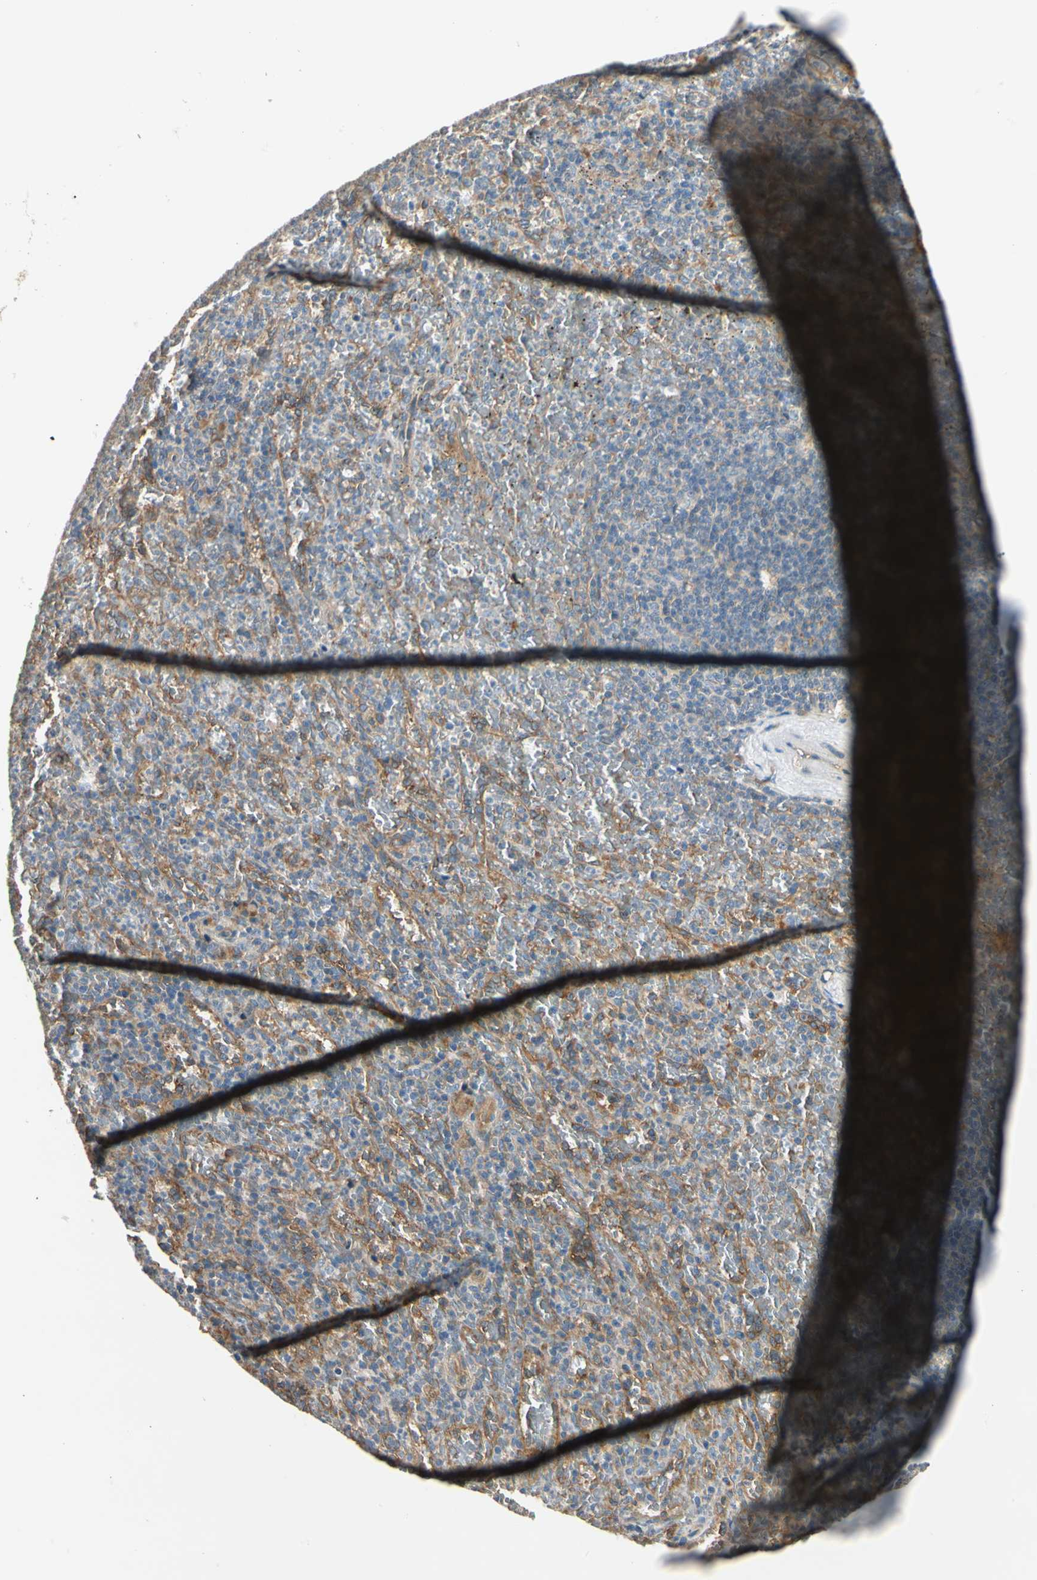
{"staining": {"intensity": "moderate", "quantity": "25%-75%", "location": "cytoplasmic/membranous"}, "tissue": "spleen", "cell_type": "Cells in red pulp", "image_type": "normal", "snomed": [{"axis": "morphology", "description": "Normal tissue, NOS"}, {"axis": "topography", "description": "Spleen"}], "caption": "IHC micrograph of unremarkable spleen: spleen stained using immunohistochemistry (IHC) displays medium levels of moderate protein expression localized specifically in the cytoplasmic/membranous of cells in red pulp, appearing as a cytoplasmic/membranous brown color.", "gene": "ROCK2", "patient": {"sex": "female", "age": 50}}